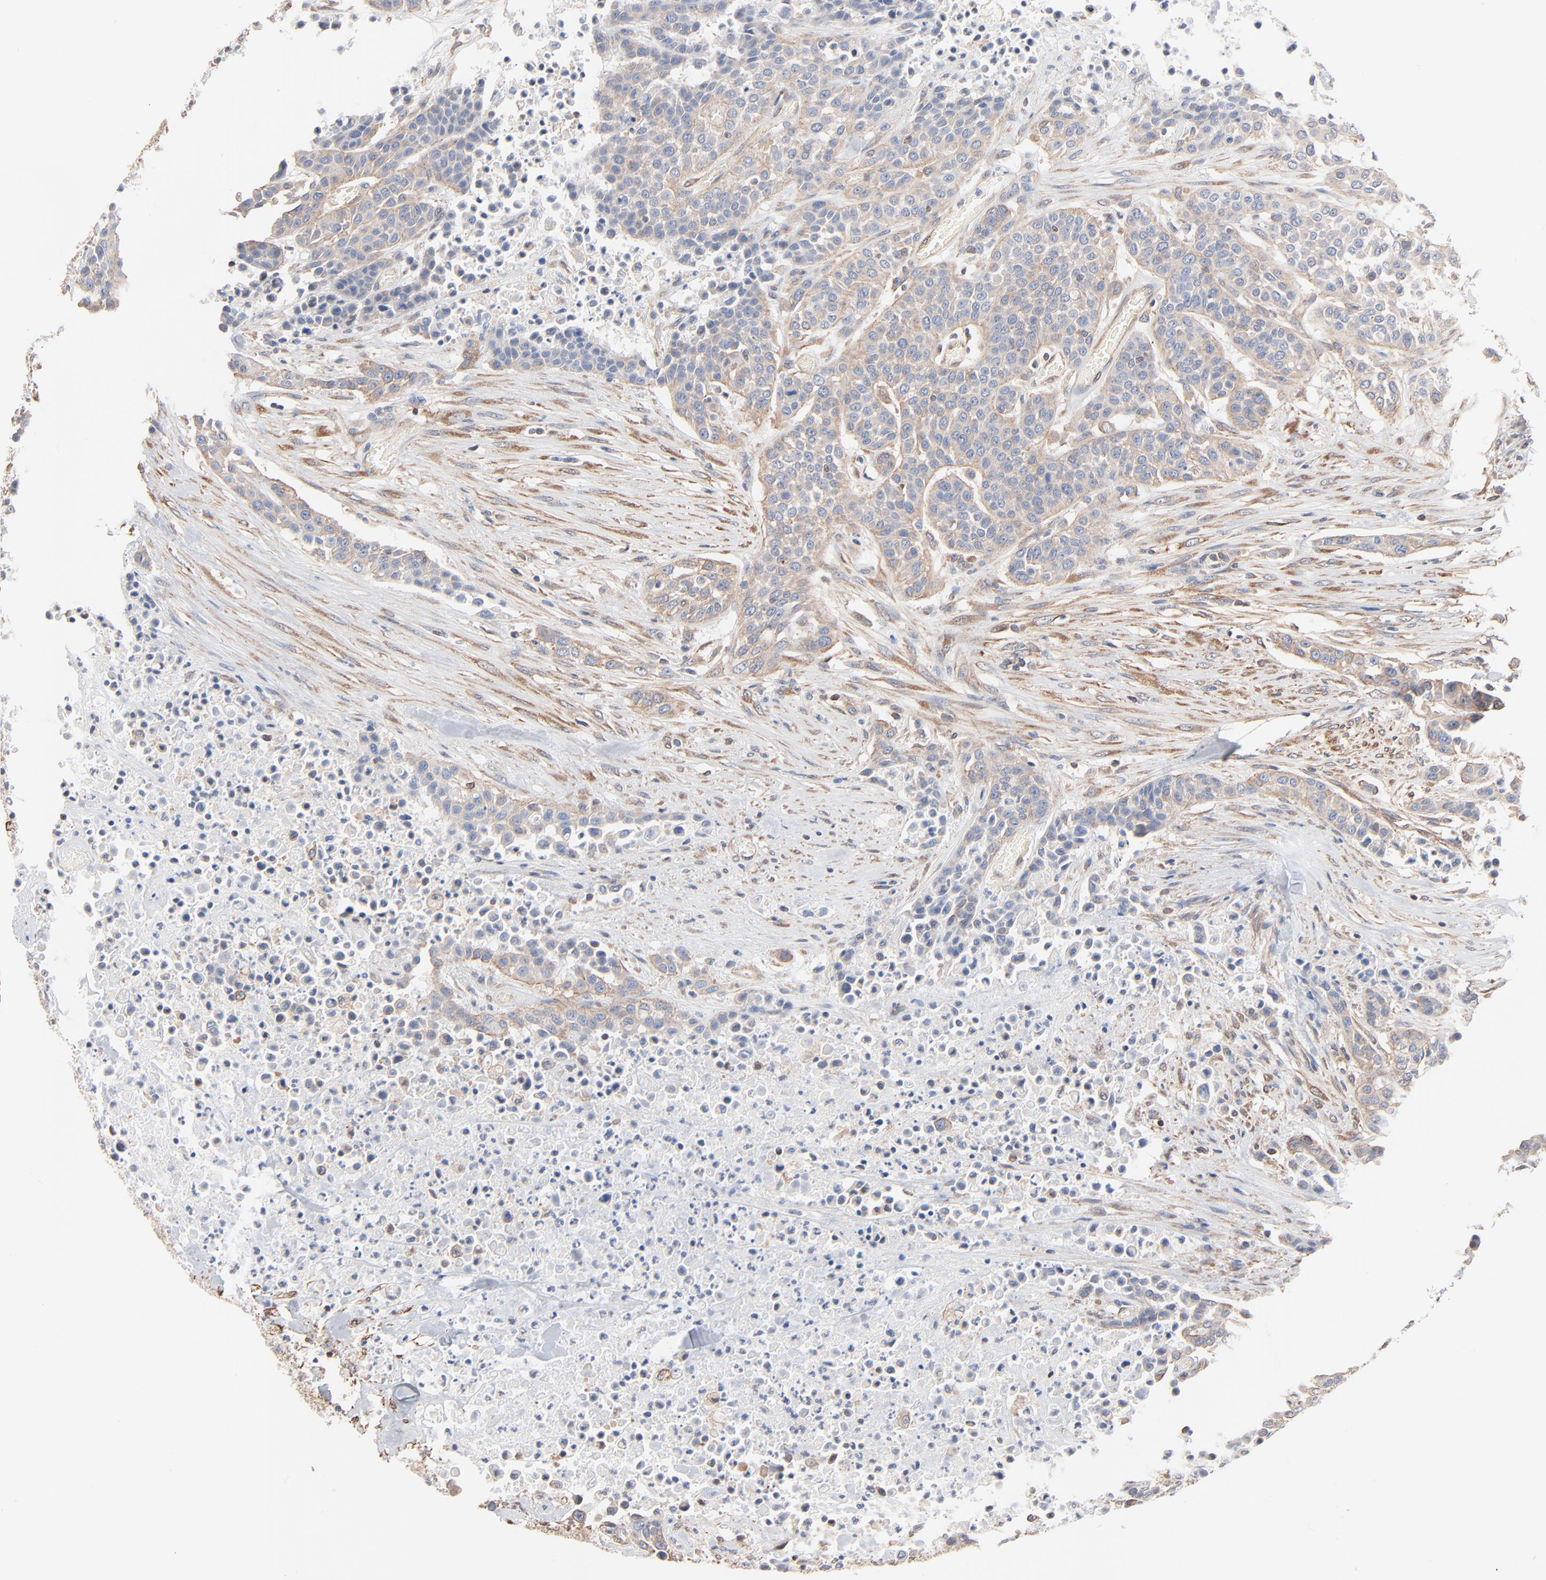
{"staining": {"intensity": "weak", "quantity": ">75%", "location": "cytoplasmic/membranous"}, "tissue": "urothelial cancer", "cell_type": "Tumor cells", "image_type": "cancer", "snomed": [{"axis": "morphology", "description": "Urothelial carcinoma, High grade"}, {"axis": "topography", "description": "Urinary bladder"}], "caption": "Tumor cells reveal weak cytoplasmic/membranous expression in approximately >75% of cells in urothelial carcinoma (high-grade).", "gene": "ABCD4", "patient": {"sex": "male", "age": 74}}